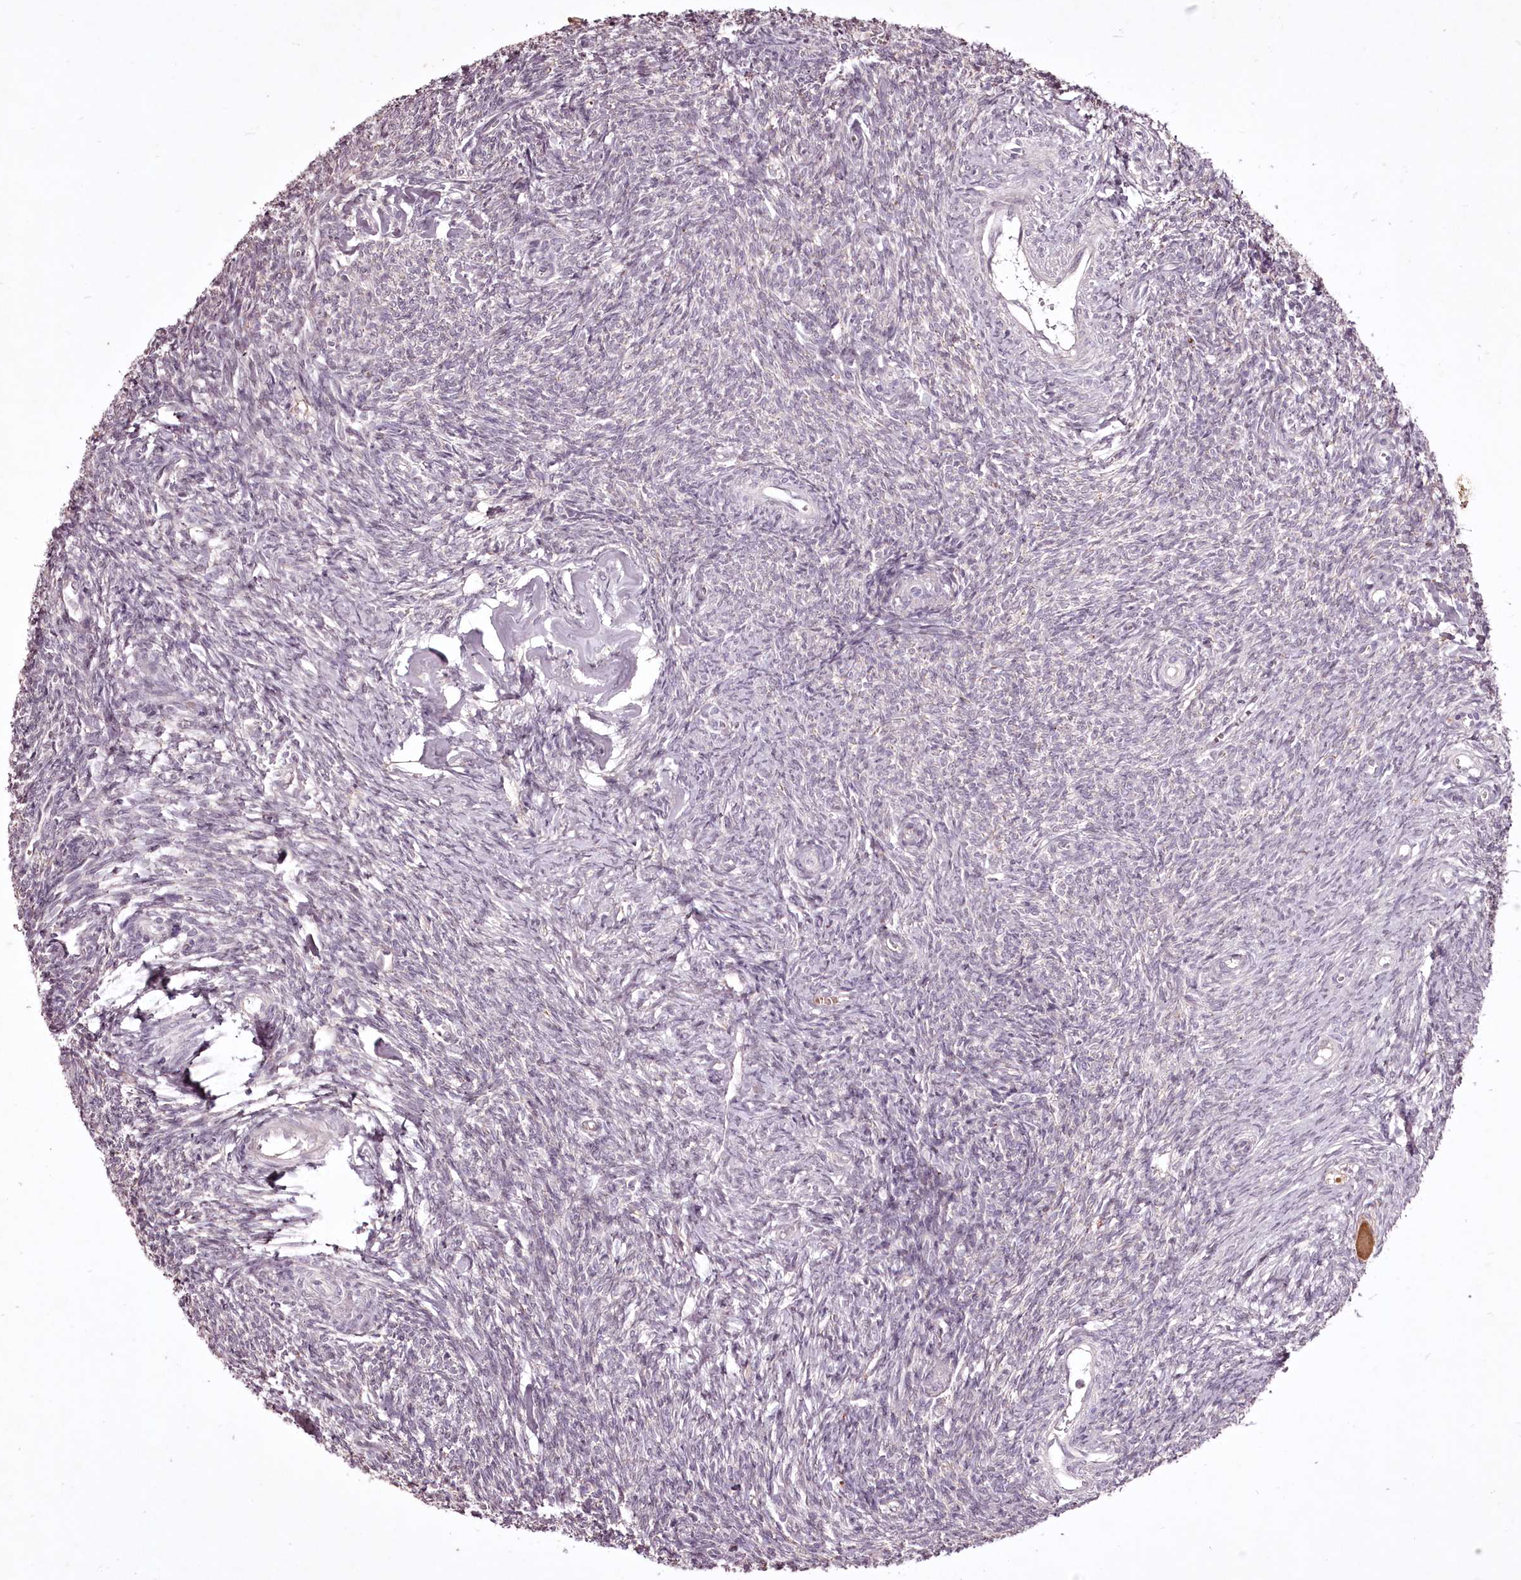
{"staining": {"intensity": "negative", "quantity": "none", "location": "none"}, "tissue": "ovary", "cell_type": "Ovarian stroma cells", "image_type": "normal", "snomed": [{"axis": "morphology", "description": "Normal tissue, NOS"}, {"axis": "topography", "description": "Ovary"}], "caption": "This is a micrograph of IHC staining of unremarkable ovary, which shows no expression in ovarian stroma cells.", "gene": "ADRA1D", "patient": {"sex": "female", "age": 44}}